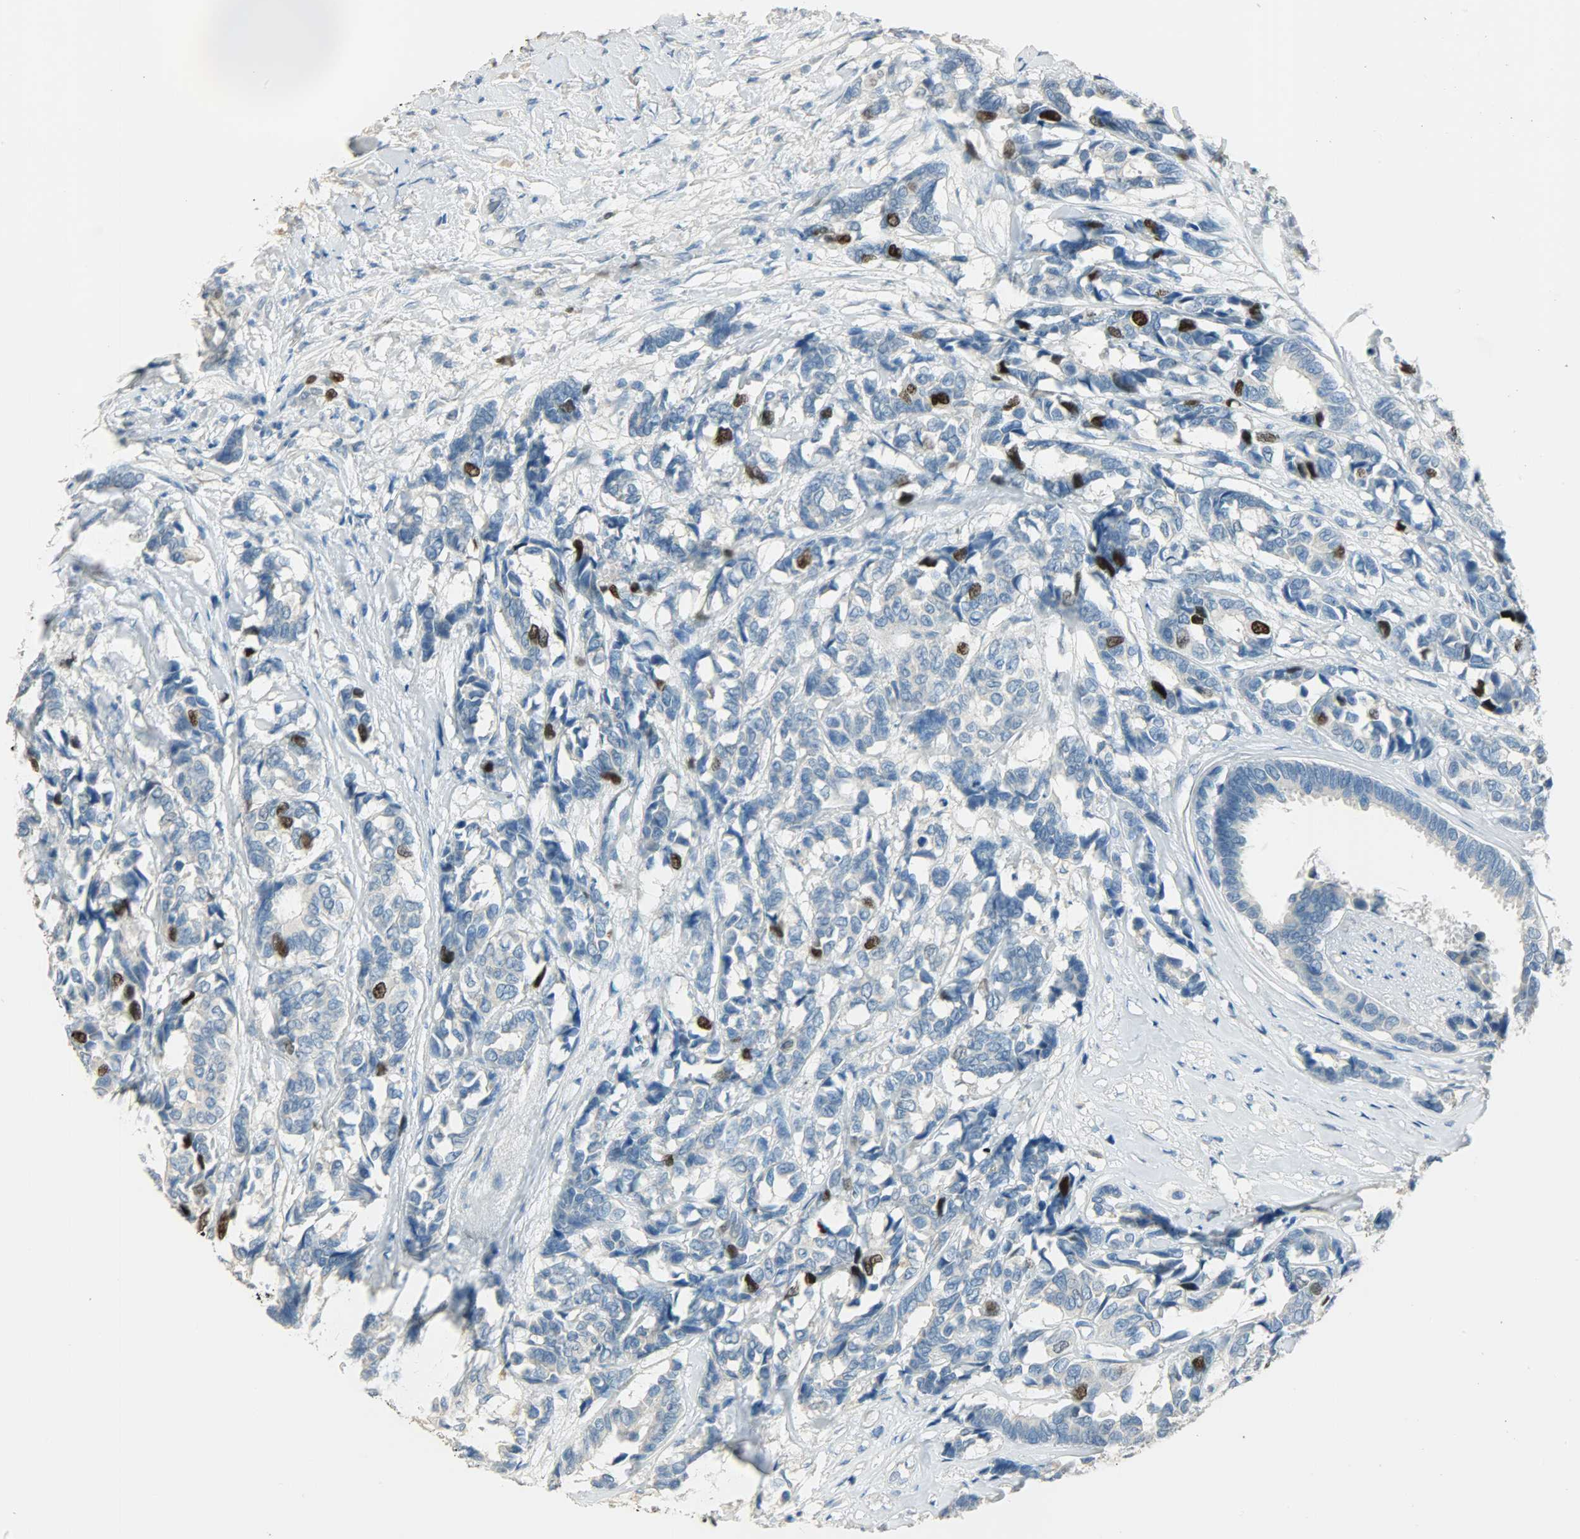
{"staining": {"intensity": "strong", "quantity": "<25%", "location": "nuclear"}, "tissue": "breast cancer", "cell_type": "Tumor cells", "image_type": "cancer", "snomed": [{"axis": "morphology", "description": "Duct carcinoma"}, {"axis": "topography", "description": "Breast"}], "caption": "Immunohistochemical staining of invasive ductal carcinoma (breast) shows medium levels of strong nuclear protein expression in about <25% of tumor cells.", "gene": "TPX2", "patient": {"sex": "female", "age": 87}}